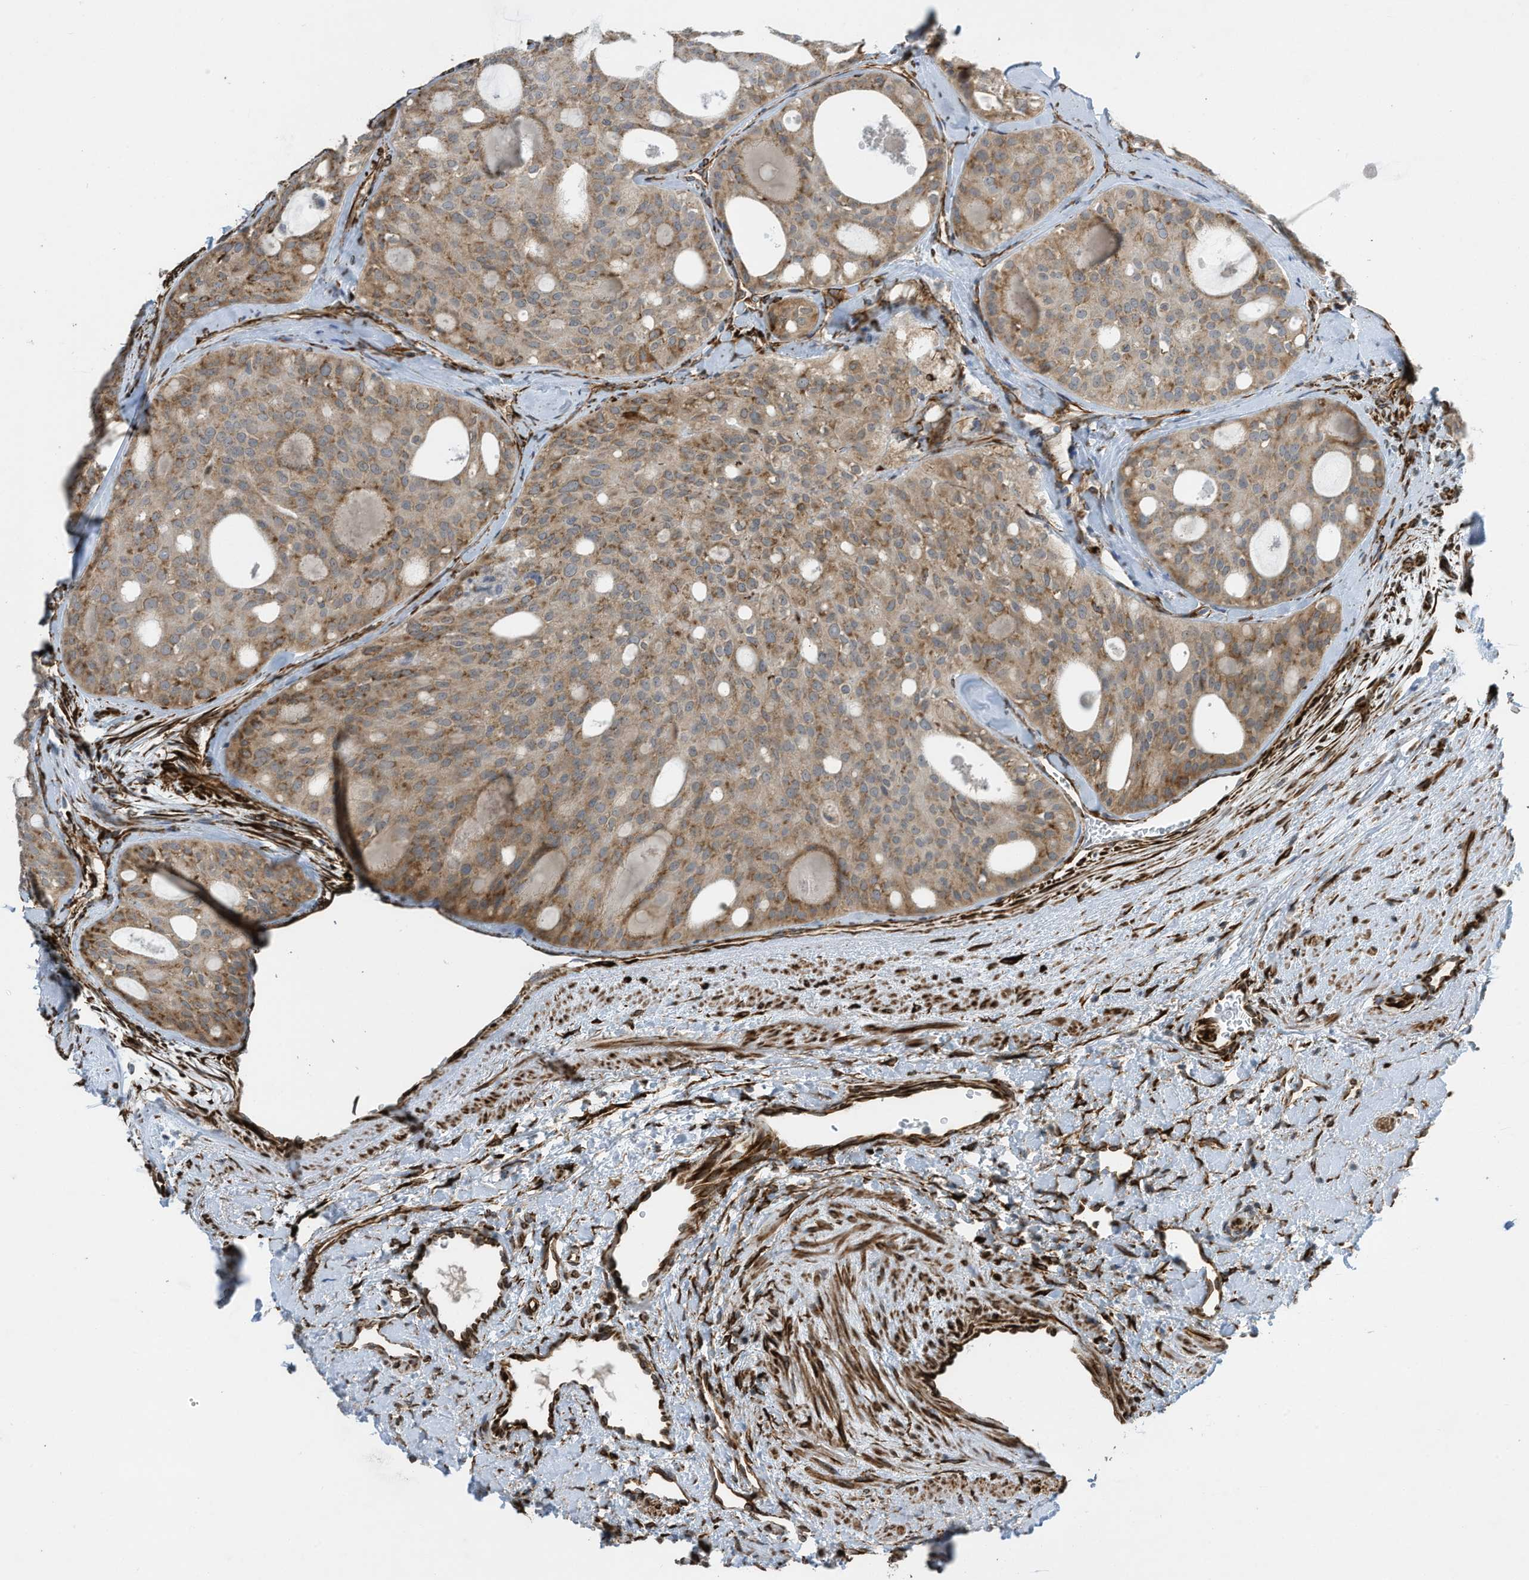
{"staining": {"intensity": "moderate", "quantity": ">75%", "location": "cytoplasmic/membranous"}, "tissue": "thyroid cancer", "cell_type": "Tumor cells", "image_type": "cancer", "snomed": [{"axis": "morphology", "description": "Follicular adenoma carcinoma, NOS"}, {"axis": "topography", "description": "Thyroid gland"}], "caption": "Tumor cells exhibit moderate cytoplasmic/membranous staining in about >75% of cells in thyroid cancer (follicular adenoma carcinoma).", "gene": "ZBTB45", "patient": {"sex": "male", "age": 75}}